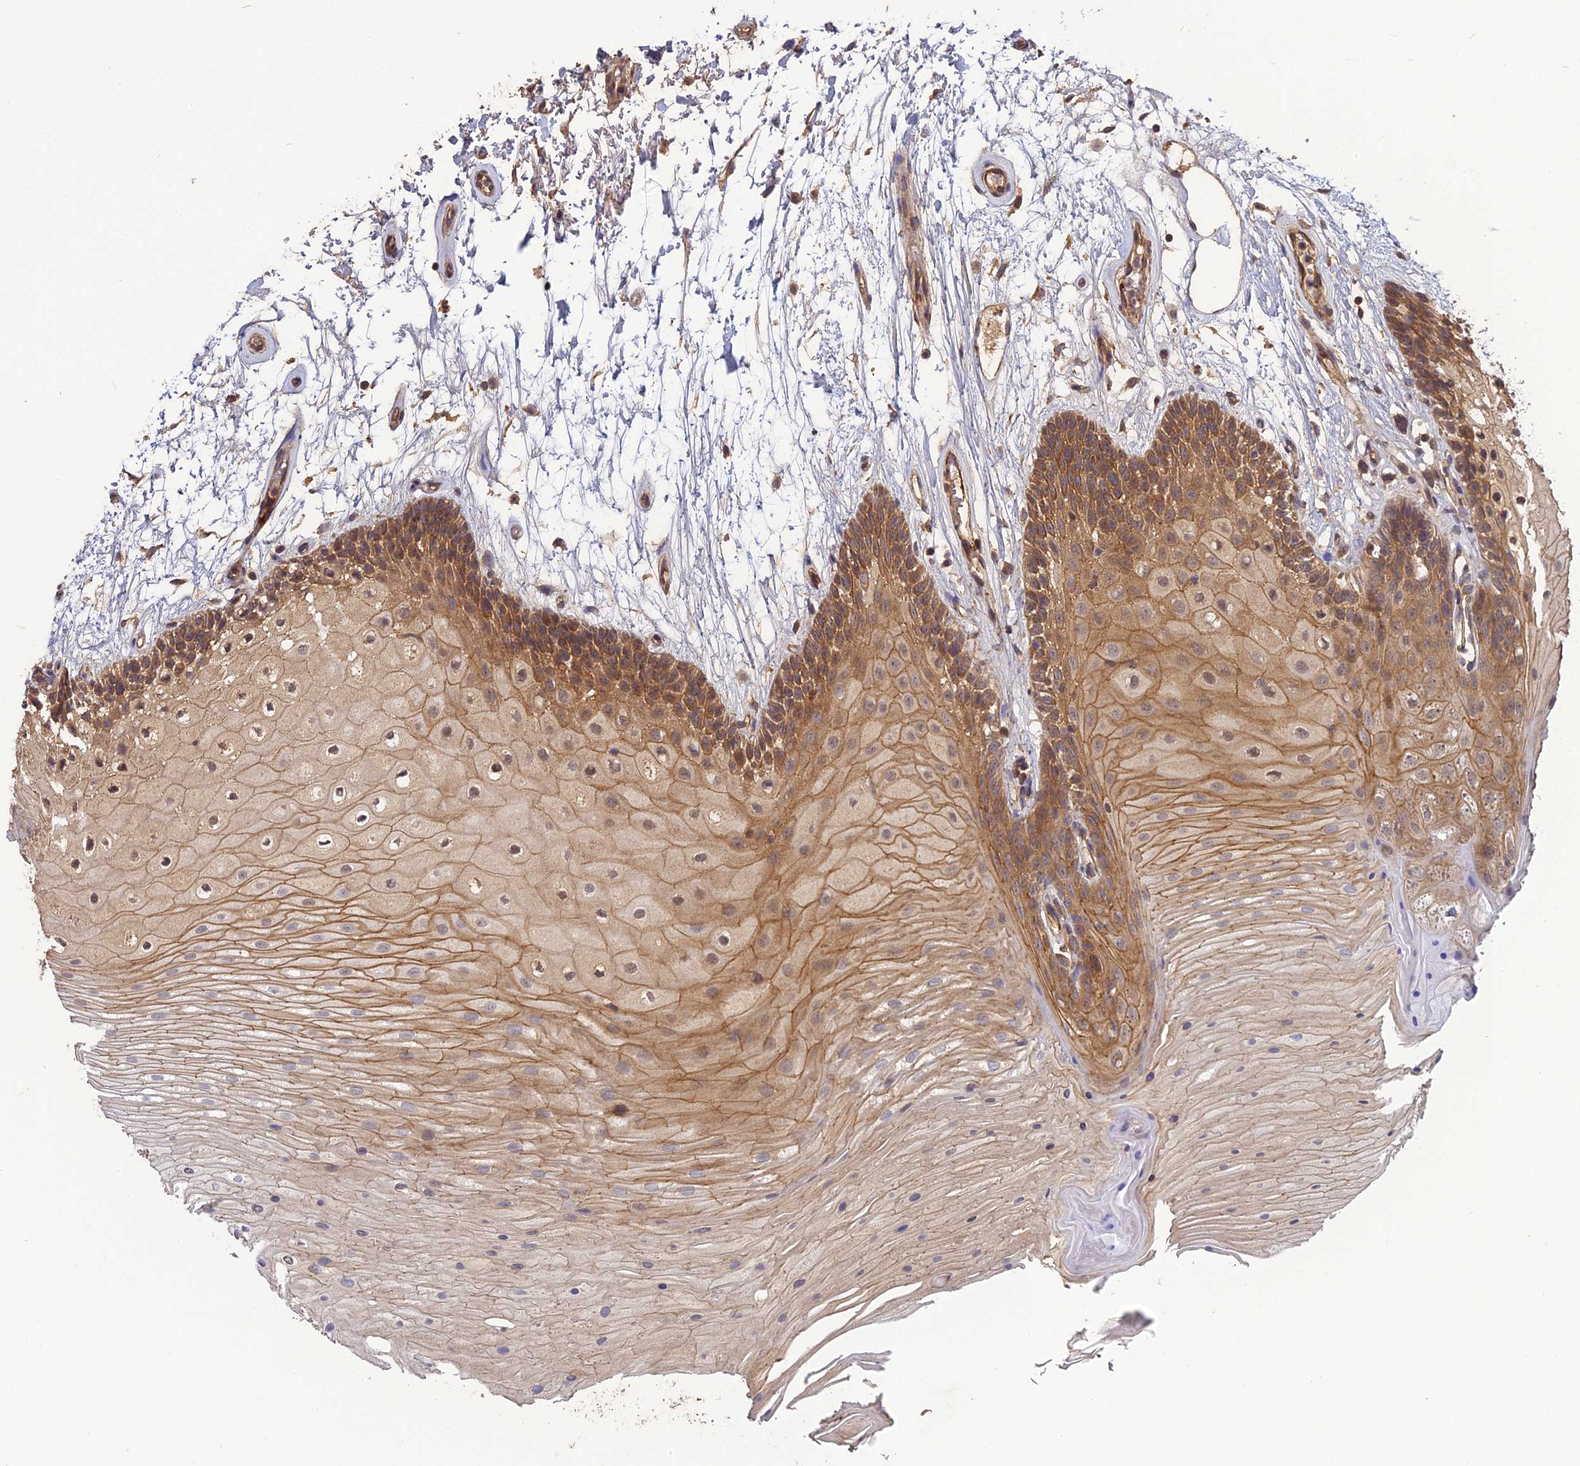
{"staining": {"intensity": "moderate", "quantity": ">75%", "location": "cytoplasmic/membranous"}, "tissue": "oral mucosa", "cell_type": "Squamous epithelial cells", "image_type": "normal", "snomed": [{"axis": "morphology", "description": "Normal tissue, NOS"}, {"axis": "topography", "description": "Oral tissue"}], "caption": "Immunohistochemical staining of unremarkable oral mucosa displays medium levels of moderate cytoplasmic/membranous positivity in approximately >75% of squamous epithelial cells. The protein of interest is stained brown, and the nuclei are stained in blue (DAB IHC with brightfield microscopy, high magnification).", "gene": "ARHGAP40", "patient": {"sex": "female", "age": 80}}